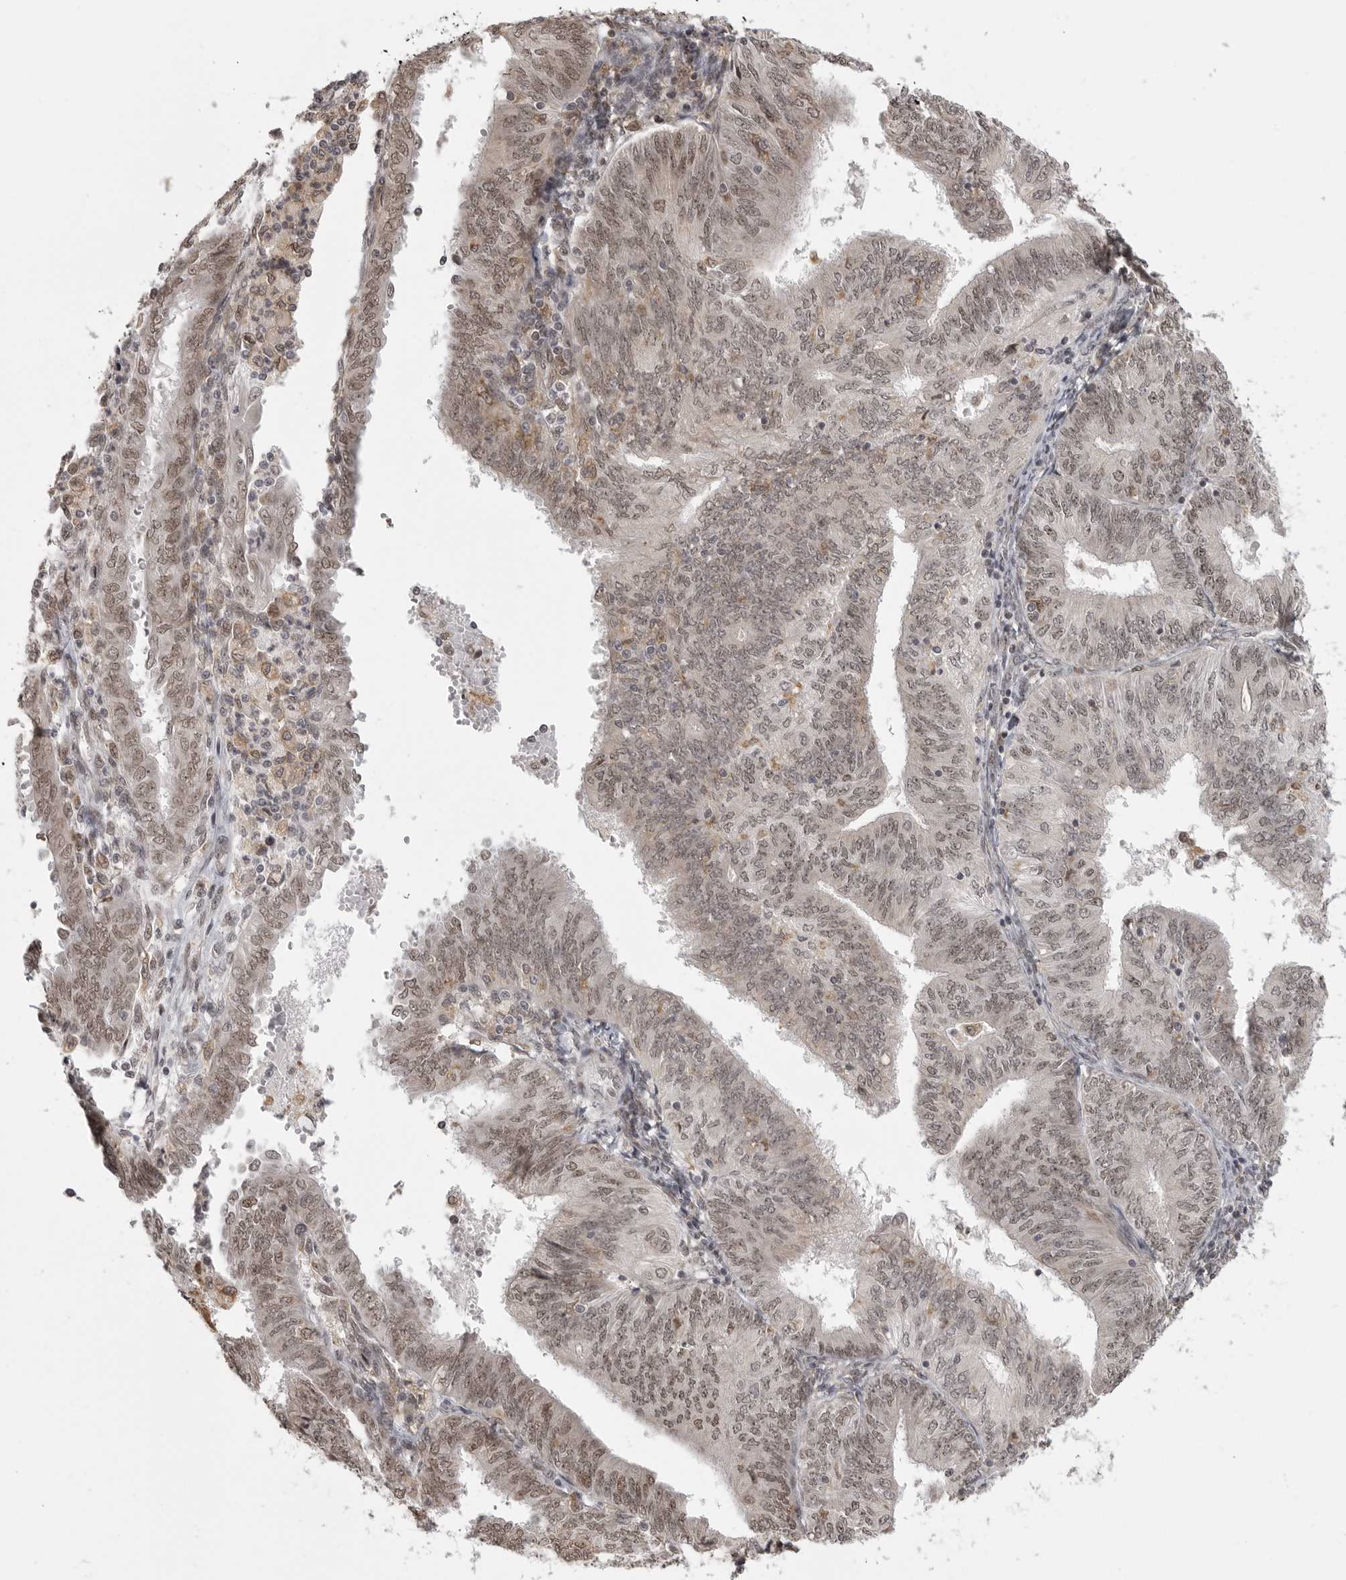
{"staining": {"intensity": "weak", "quantity": ">75%", "location": "nuclear"}, "tissue": "endometrial cancer", "cell_type": "Tumor cells", "image_type": "cancer", "snomed": [{"axis": "morphology", "description": "Adenocarcinoma, NOS"}, {"axis": "topography", "description": "Endometrium"}], "caption": "Adenocarcinoma (endometrial) tissue shows weak nuclear positivity in about >75% of tumor cells", "gene": "ISG20L2", "patient": {"sex": "female", "age": 58}}